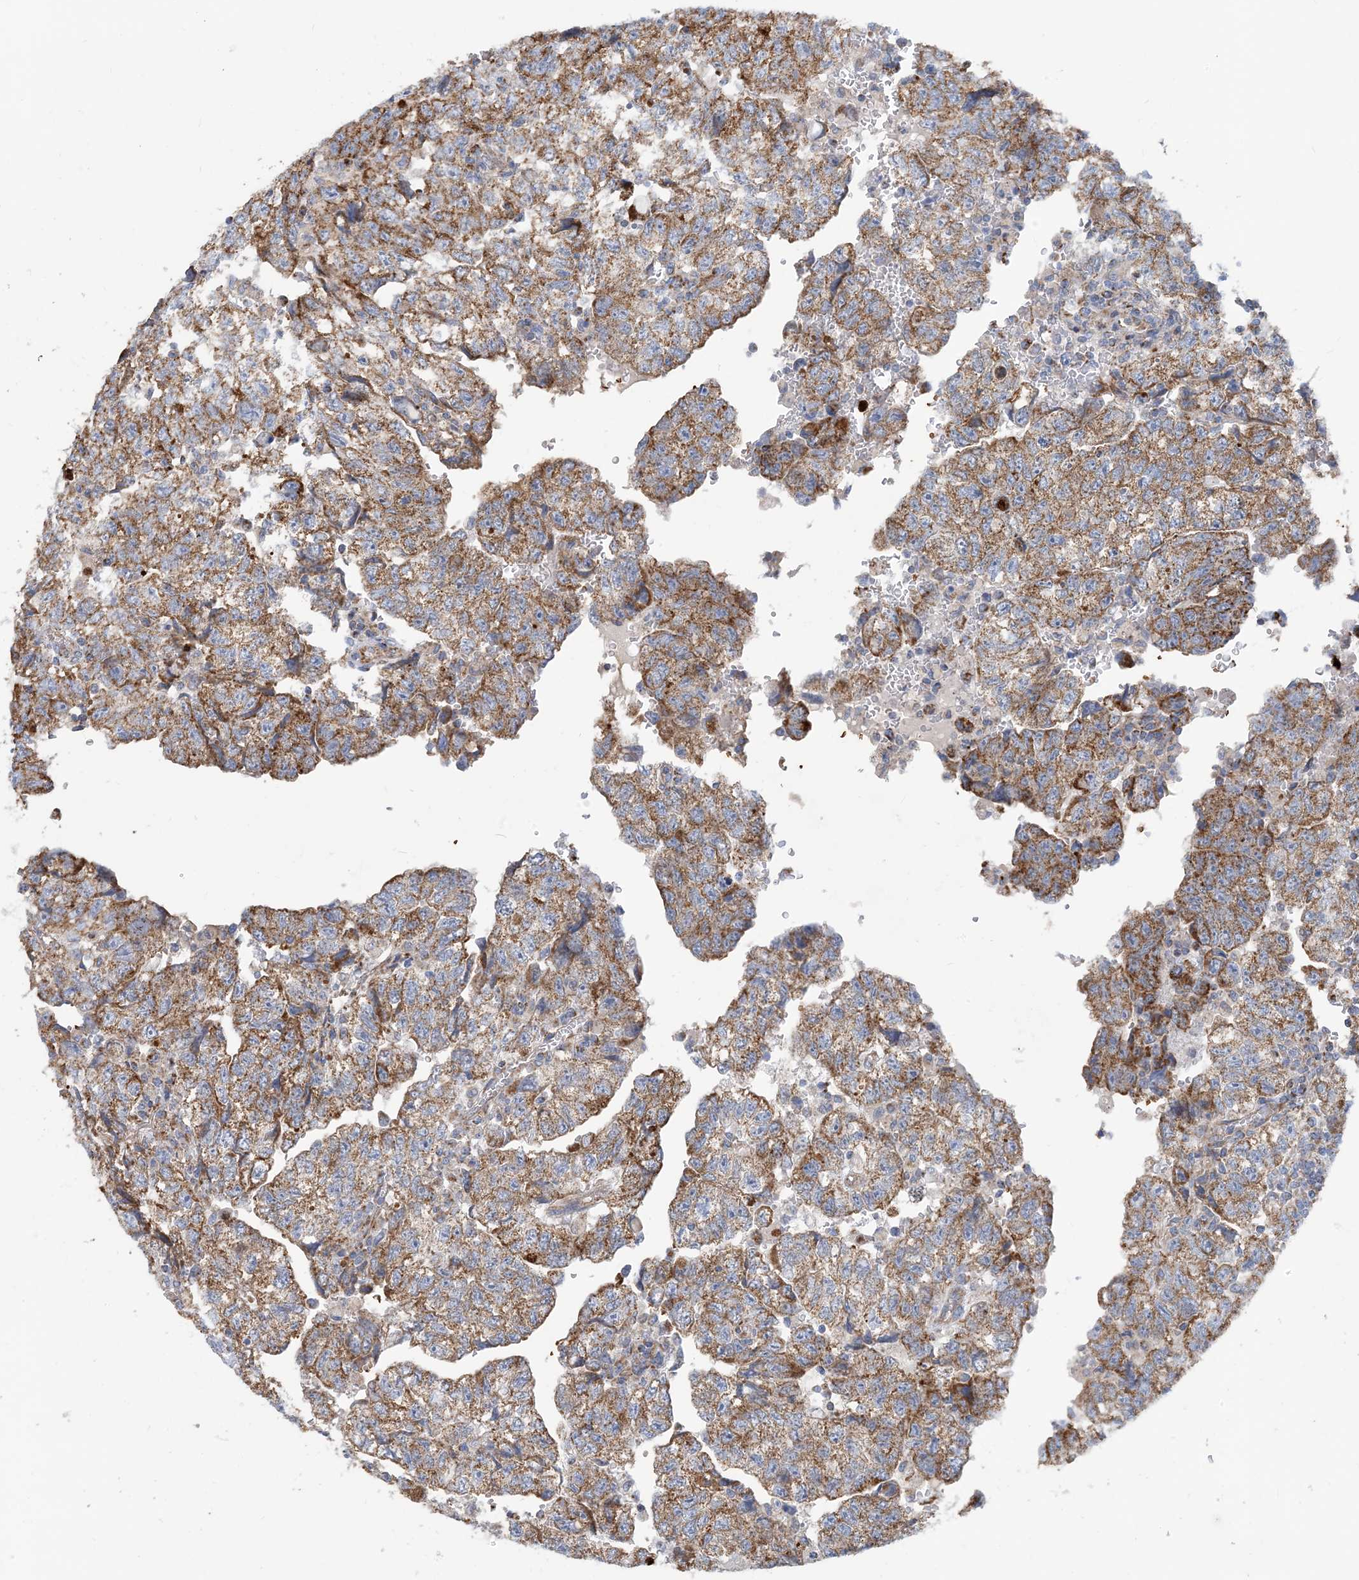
{"staining": {"intensity": "moderate", "quantity": ">75%", "location": "cytoplasmic/membranous"}, "tissue": "testis cancer", "cell_type": "Tumor cells", "image_type": "cancer", "snomed": [{"axis": "morphology", "description": "Carcinoma, Embryonal, NOS"}, {"axis": "topography", "description": "Testis"}], "caption": "Human testis cancer stained for a protein (brown) exhibits moderate cytoplasmic/membranous positive staining in about >75% of tumor cells.", "gene": "PHOSPHO2", "patient": {"sex": "male", "age": 36}}